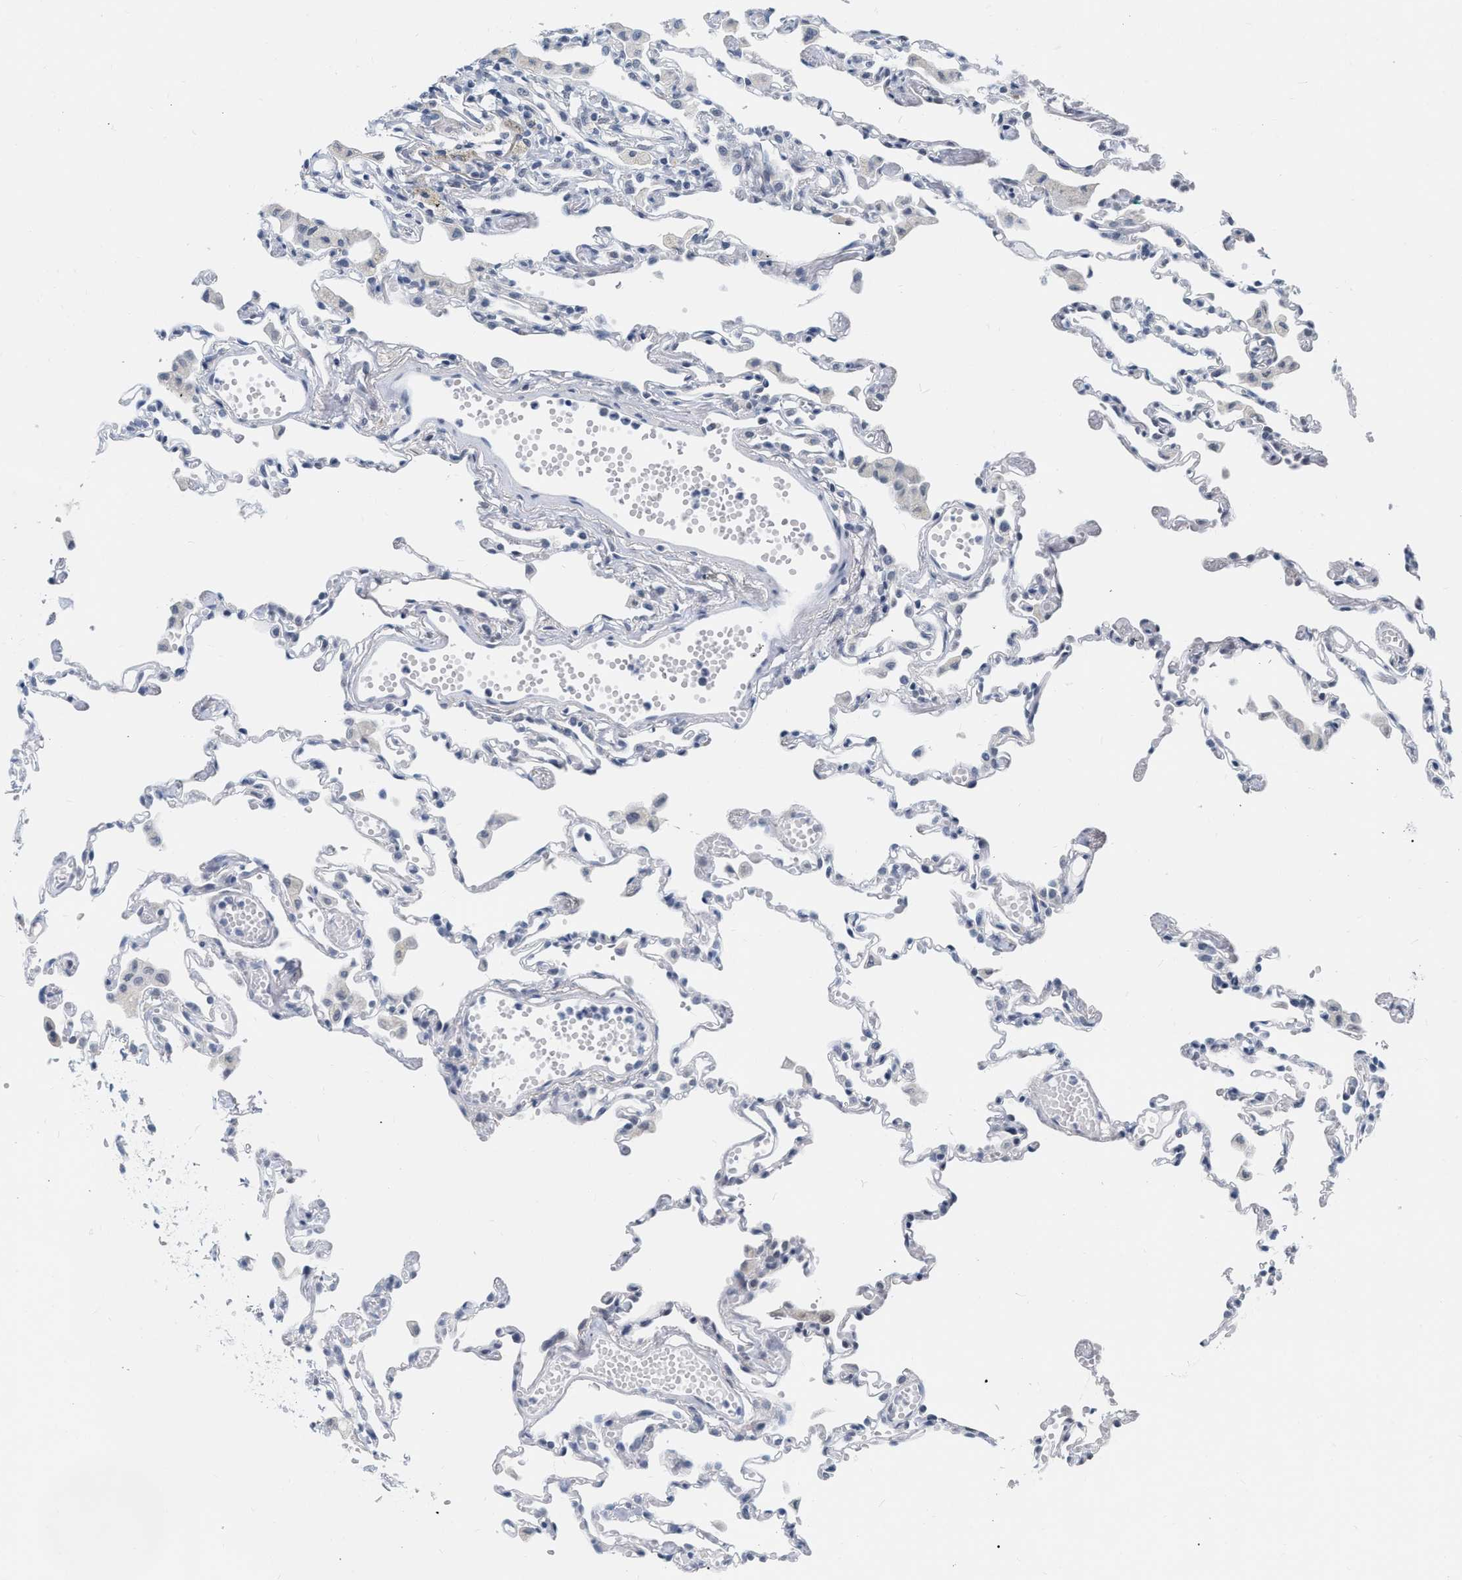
{"staining": {"intensity": "negative", "quantity": "none", "location": "none"}, "tissue": "lung", "cell_type": "Alveolar cells", "image_type": "normal", "snomed": [{"axis": "morphology", "description": "Normal tissue, NOS"}, {"axis": "topography", "description": "Bronchus"}, {"axis": "topography", "description": "Lung"}], "caption": "This is a histopathology image of IHC staining of normal lung, which shows no staining in alveolar cells.", "gene": "XIRP1", "patient": {"sex": "female", "age": 49}}